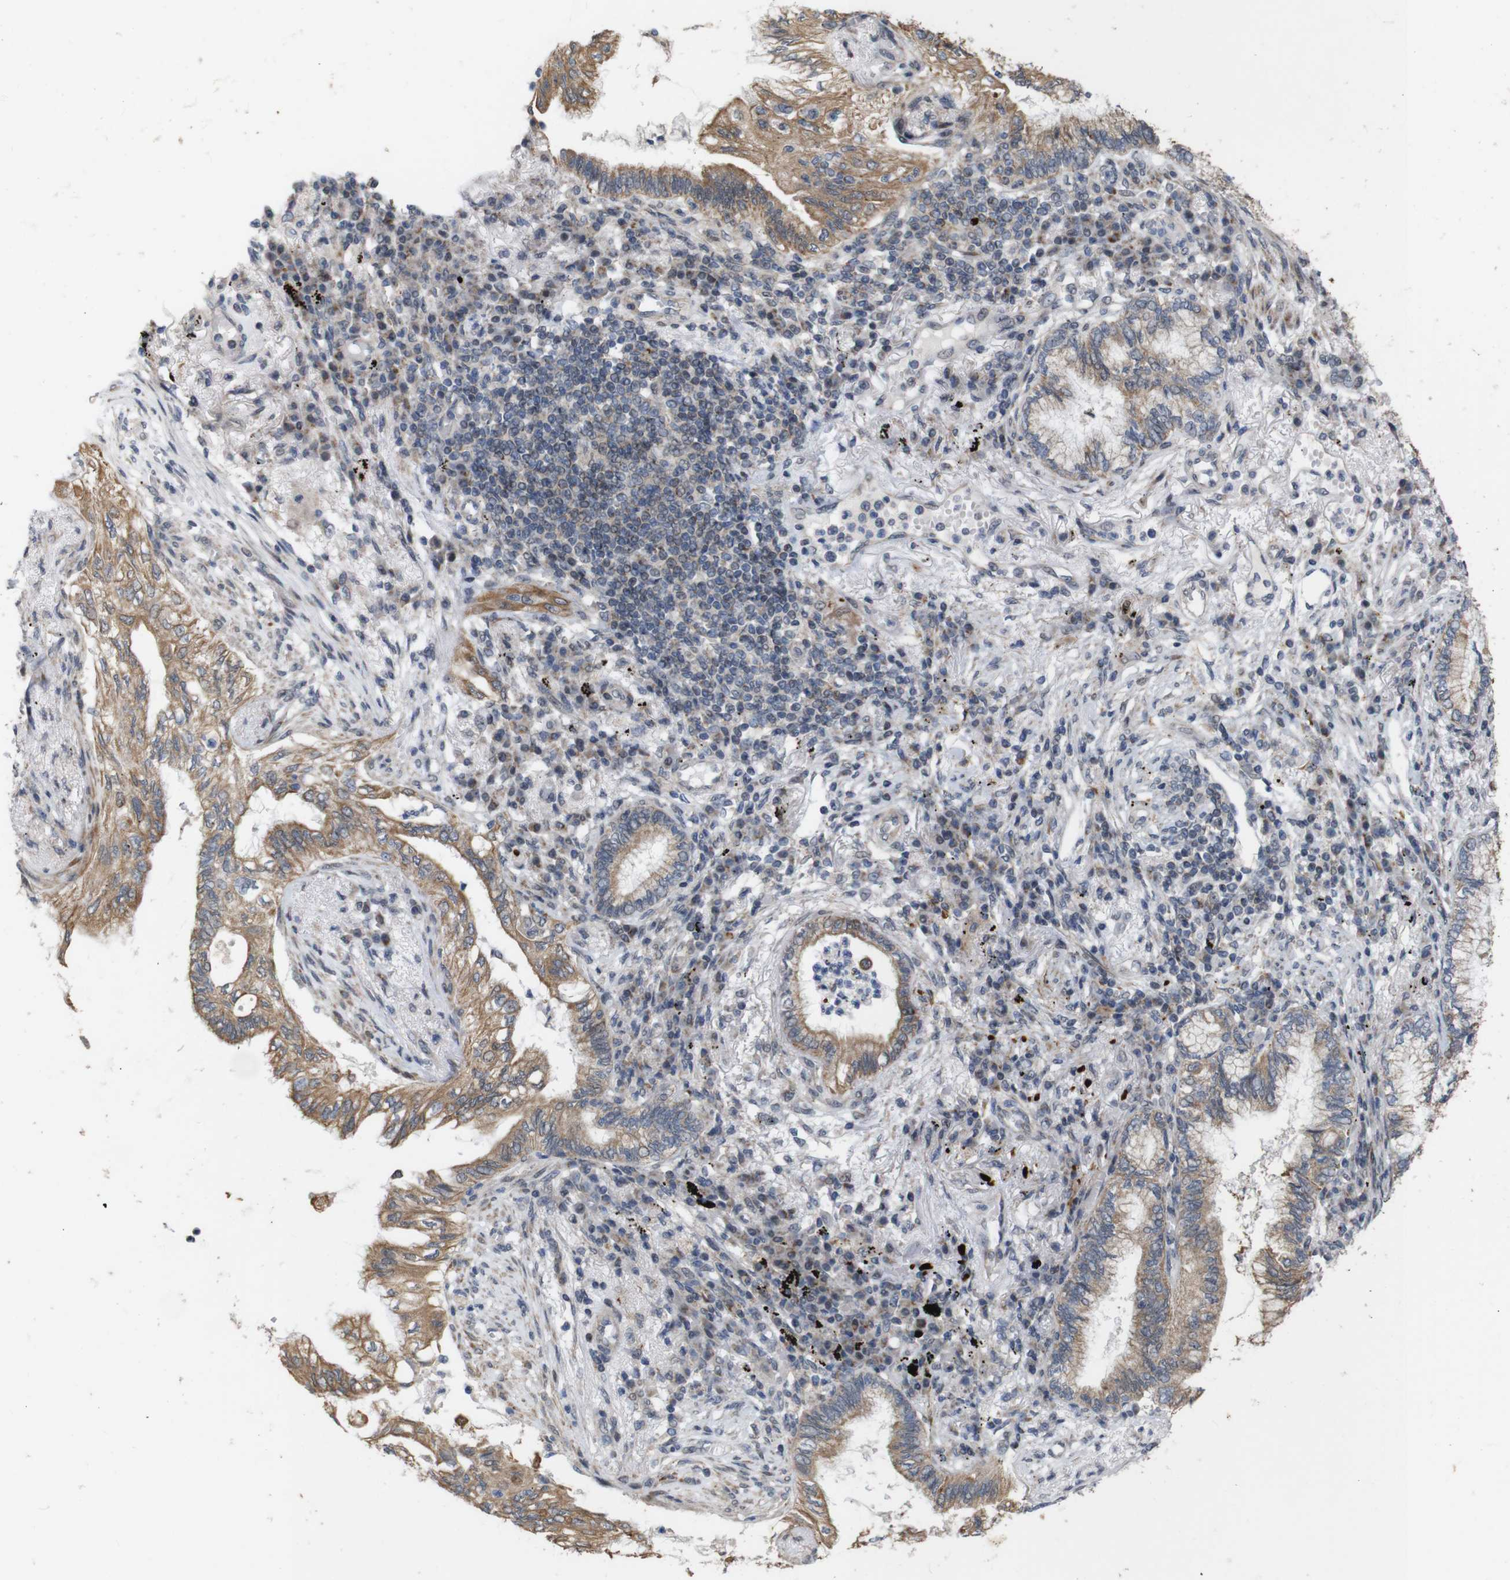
{"staining": {"intensity": "moderate", "quantity": ">75%", "location": "cytoplasmic/membranous"}, "tissue": "lung cancer", "cell_type": "Tumor cells", "image_type": "cancer", "snomed": [{"axis": "morphology", "description": "Normal tissue, NOS"}, {"axis": "morphology", "description": "Adenocarcinoma, NOS"}, {"axis": "topography", "description": "Bronchus"}, {"axis": "topography", "description": "Lung"}], "caption": "Adenocarcinoma (lung) stained with immunohistochemistry shows moderate cytoplasmic/membranous expression in about >75% of tumor cells. Nuclei are stained in blue.", "gene": "ATP7B", "patient": {"sex": "female", "age": 70}}